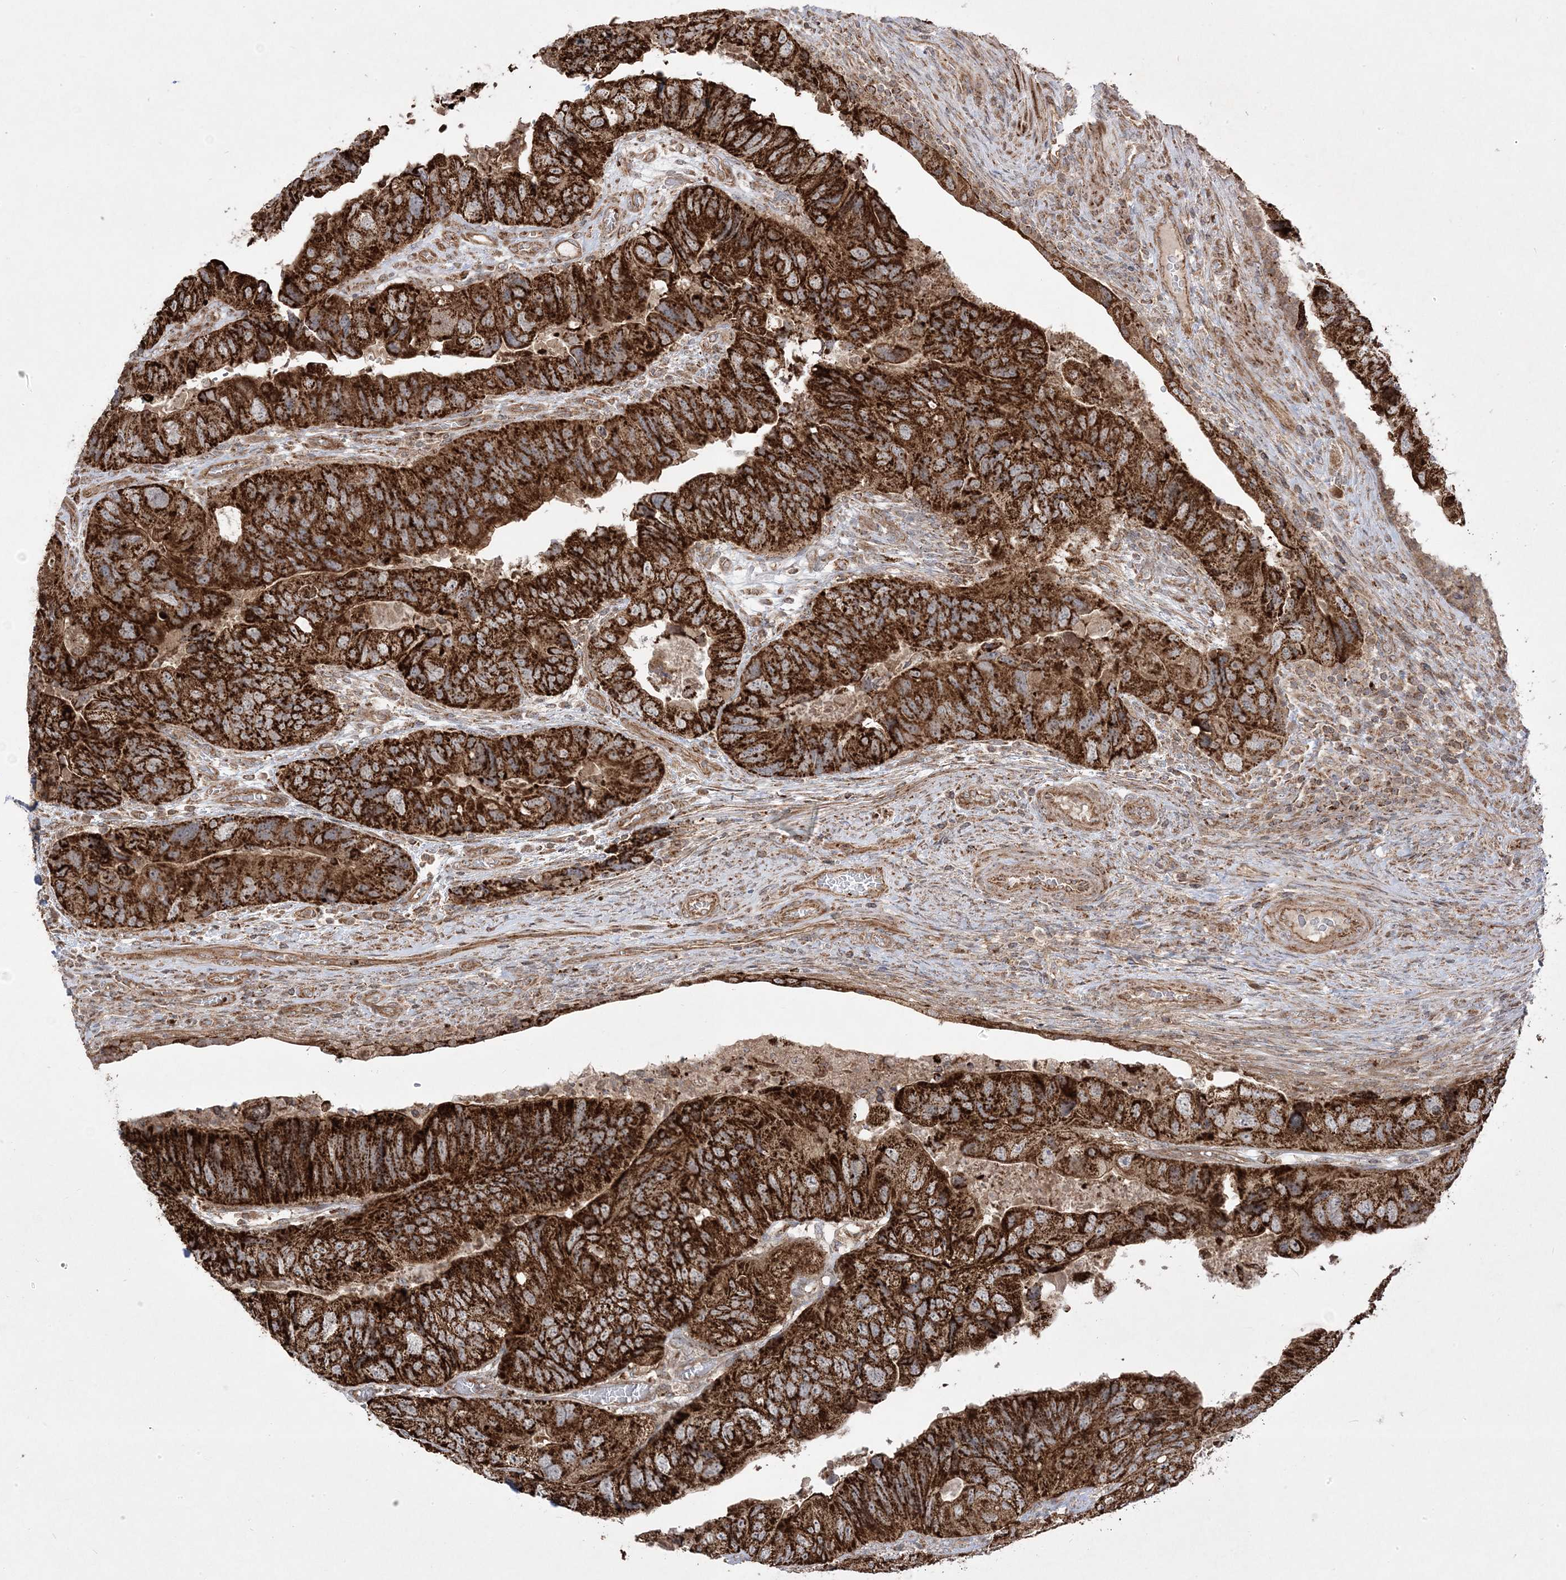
{"staining": {"intensity": "strong", "quantity": ">75%", "location": "cytoplasmic/membranous"}, "tissue": "colorectal cancer", "cell_type": "Tumor cells", "image_type": "cancer", "snomed": [{"axis": "morphology", "description": "Adenocarcinoma, NOS"}, {"axis": "topography", "description": "Rectum"}], "caption": "This photomicrograph displays colorectal cancer (adenocarcinoma) stained with immunohistochemistry to label a protein in brown. The cytoplasmic/membranous of tumor cells show strong positivity for the protein. Nuclei are counter-stained blue.", "gene": "CLUAP1", "patient": {"sex": "male", "age": 63}}